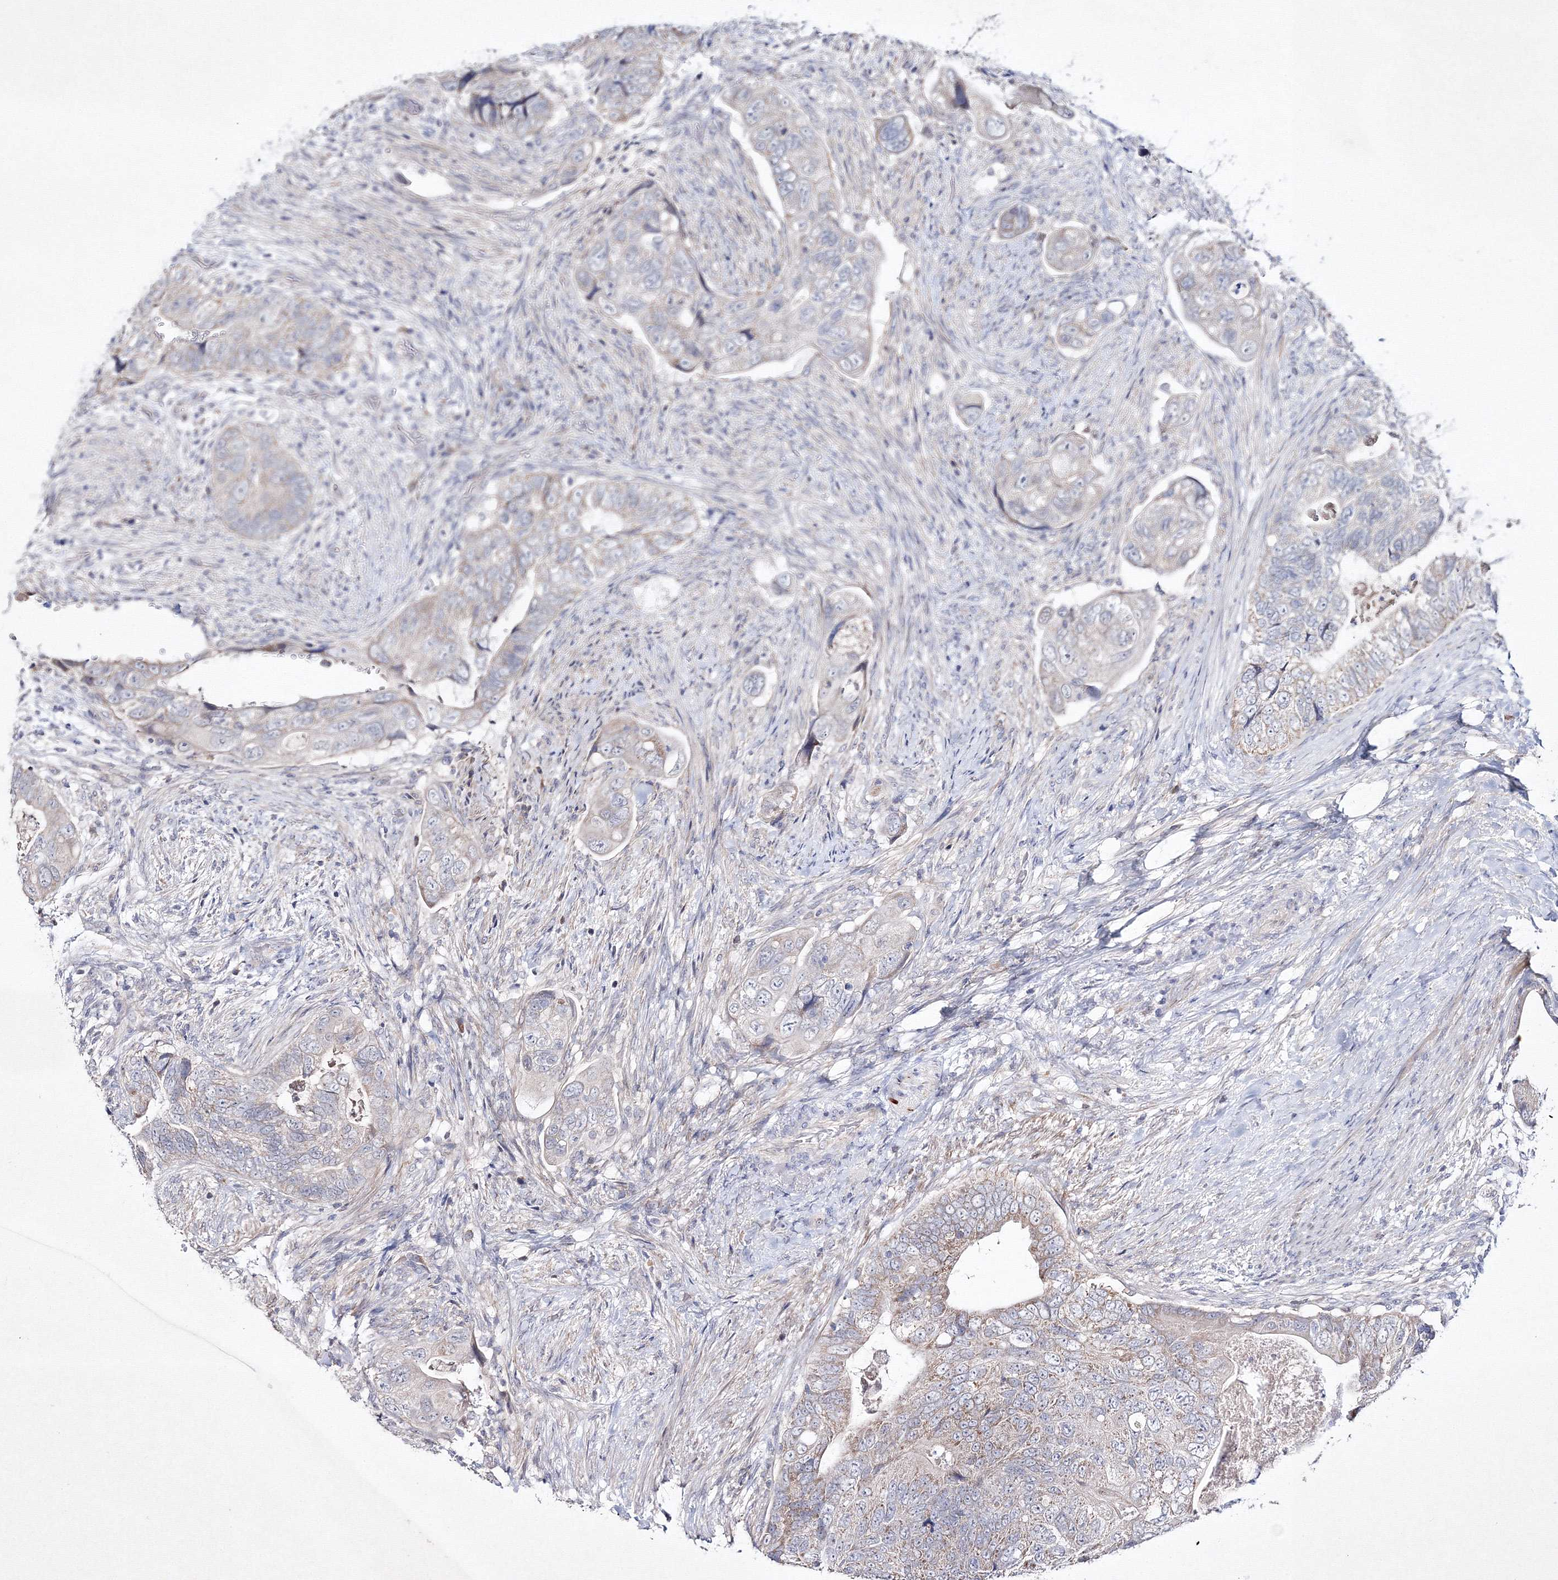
{"staining": {"intensity": "weak", "quantity": "<25%", "location": "cytoplasmic/membranous"}, "tissue": "colorectal cancer", "cell_type": "Tumor cells", "image_type": "cancer", "snomed": [{"axis": "morphology", "description": "Adenocarcinoma, NOS"}, {"axis": "topography", "description": "Rectum"}], "caption": "High magnification brightfield microscopy of colorectal adenocarcinoma stained with DAB (brown) and counterstained with hematoxylin (blue): tumor cells show no significant expression.", "gene": "NEU4", "patient": {"sex": "male", "age": 63}}